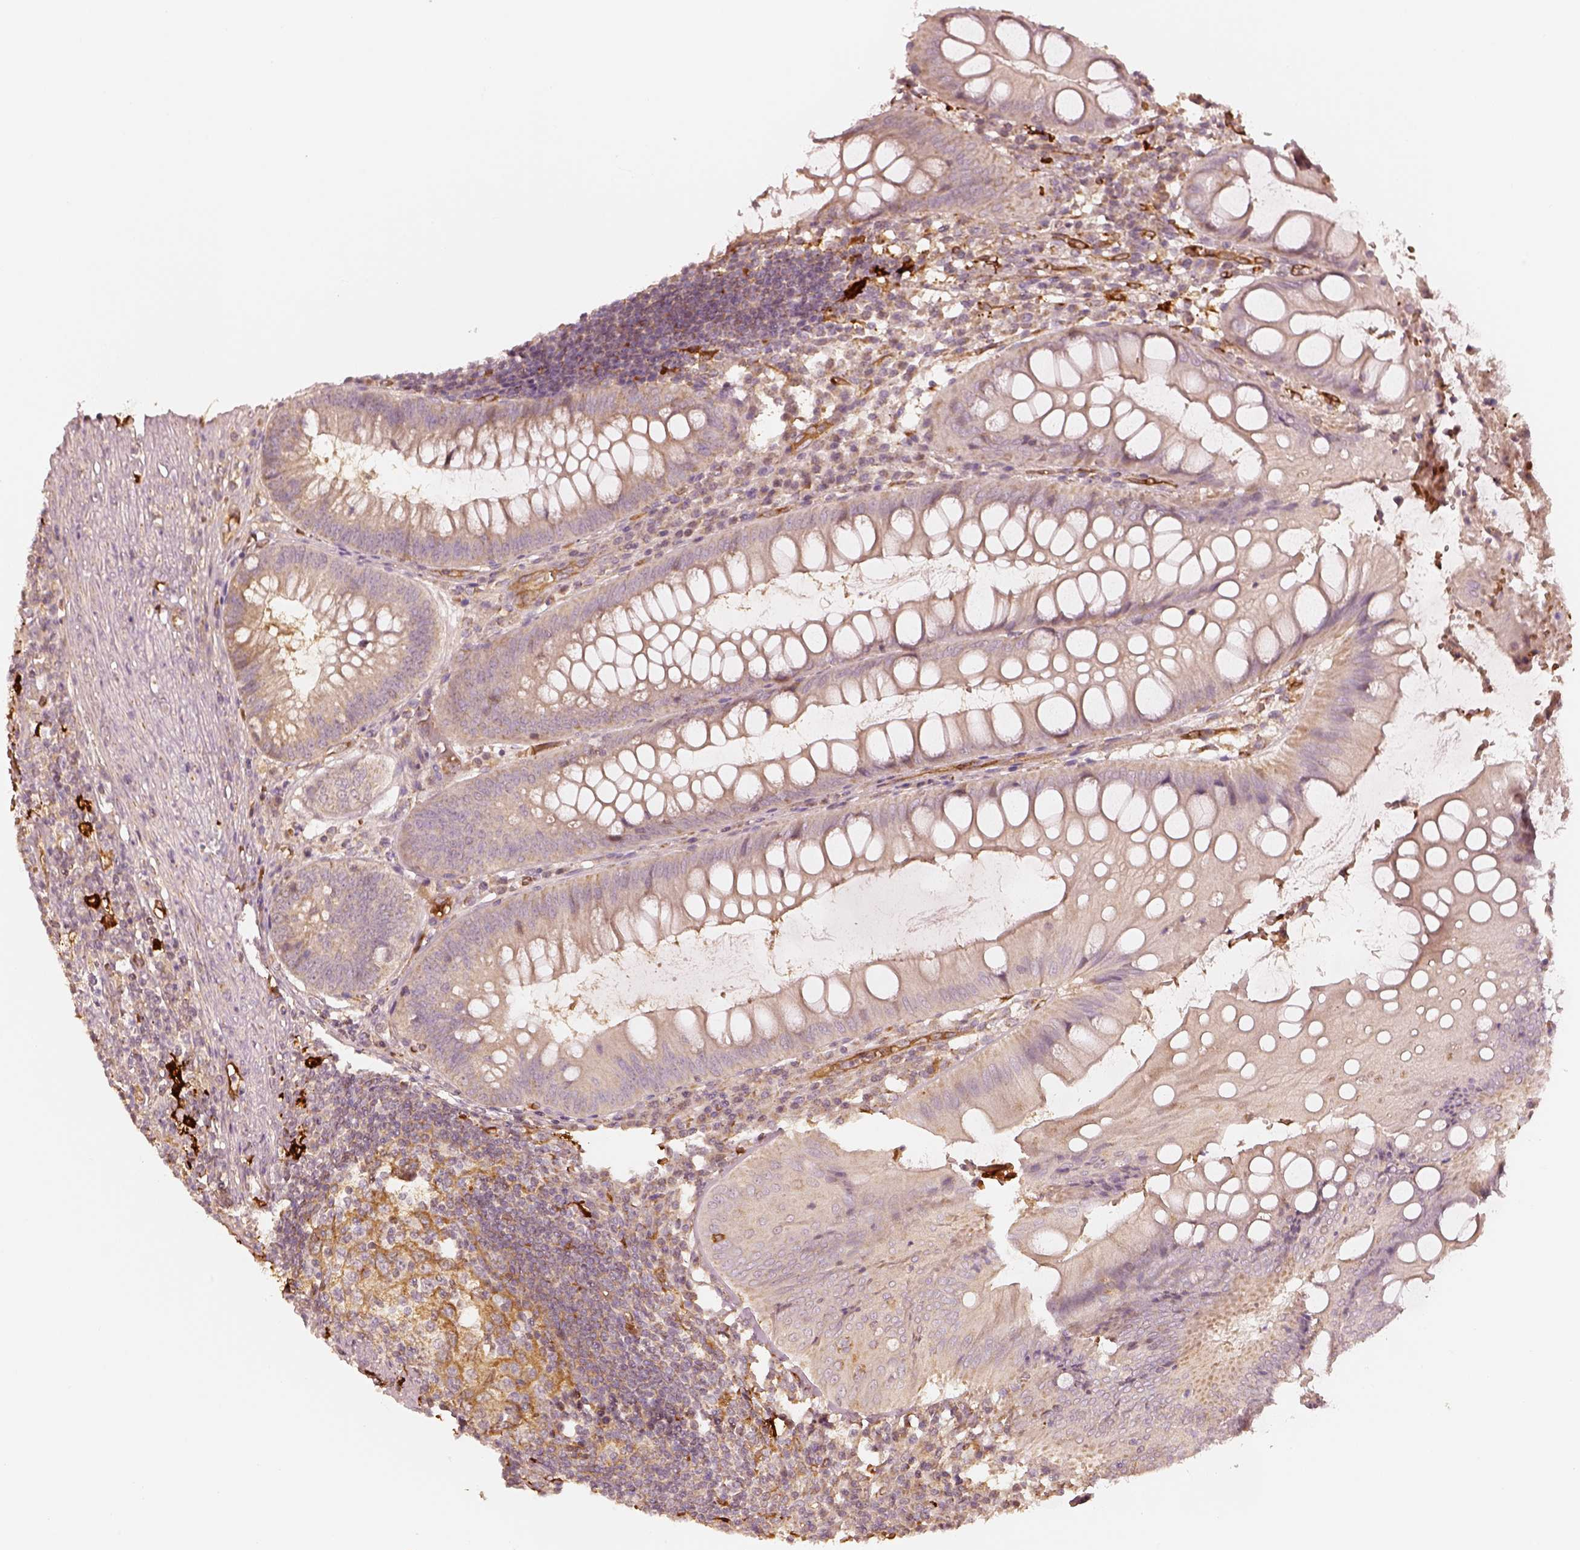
{"staining": {"intensity": "weak", "quantity": ">75%", "location": "cytoplasmic/membranous"}, "tissue": "appendix", "cell_type": "Glandular cells", "image_type": "normal", "snomed": [{"axis": "morphology", "description": "Normal tissue, NOS"}, {"axis": "morphology", "description": "Inflammation, NOS"}, {"axis": "topography", "description": "Appendix"}], "caption": "Immunohistochemistry of unremarkable appendix shows low levels of weak cytoplasmic/membranous positivity in approximately >75% of glandular cells.", "gene": "FSCN1", "patient": {"sex": "male", "age": 16}}